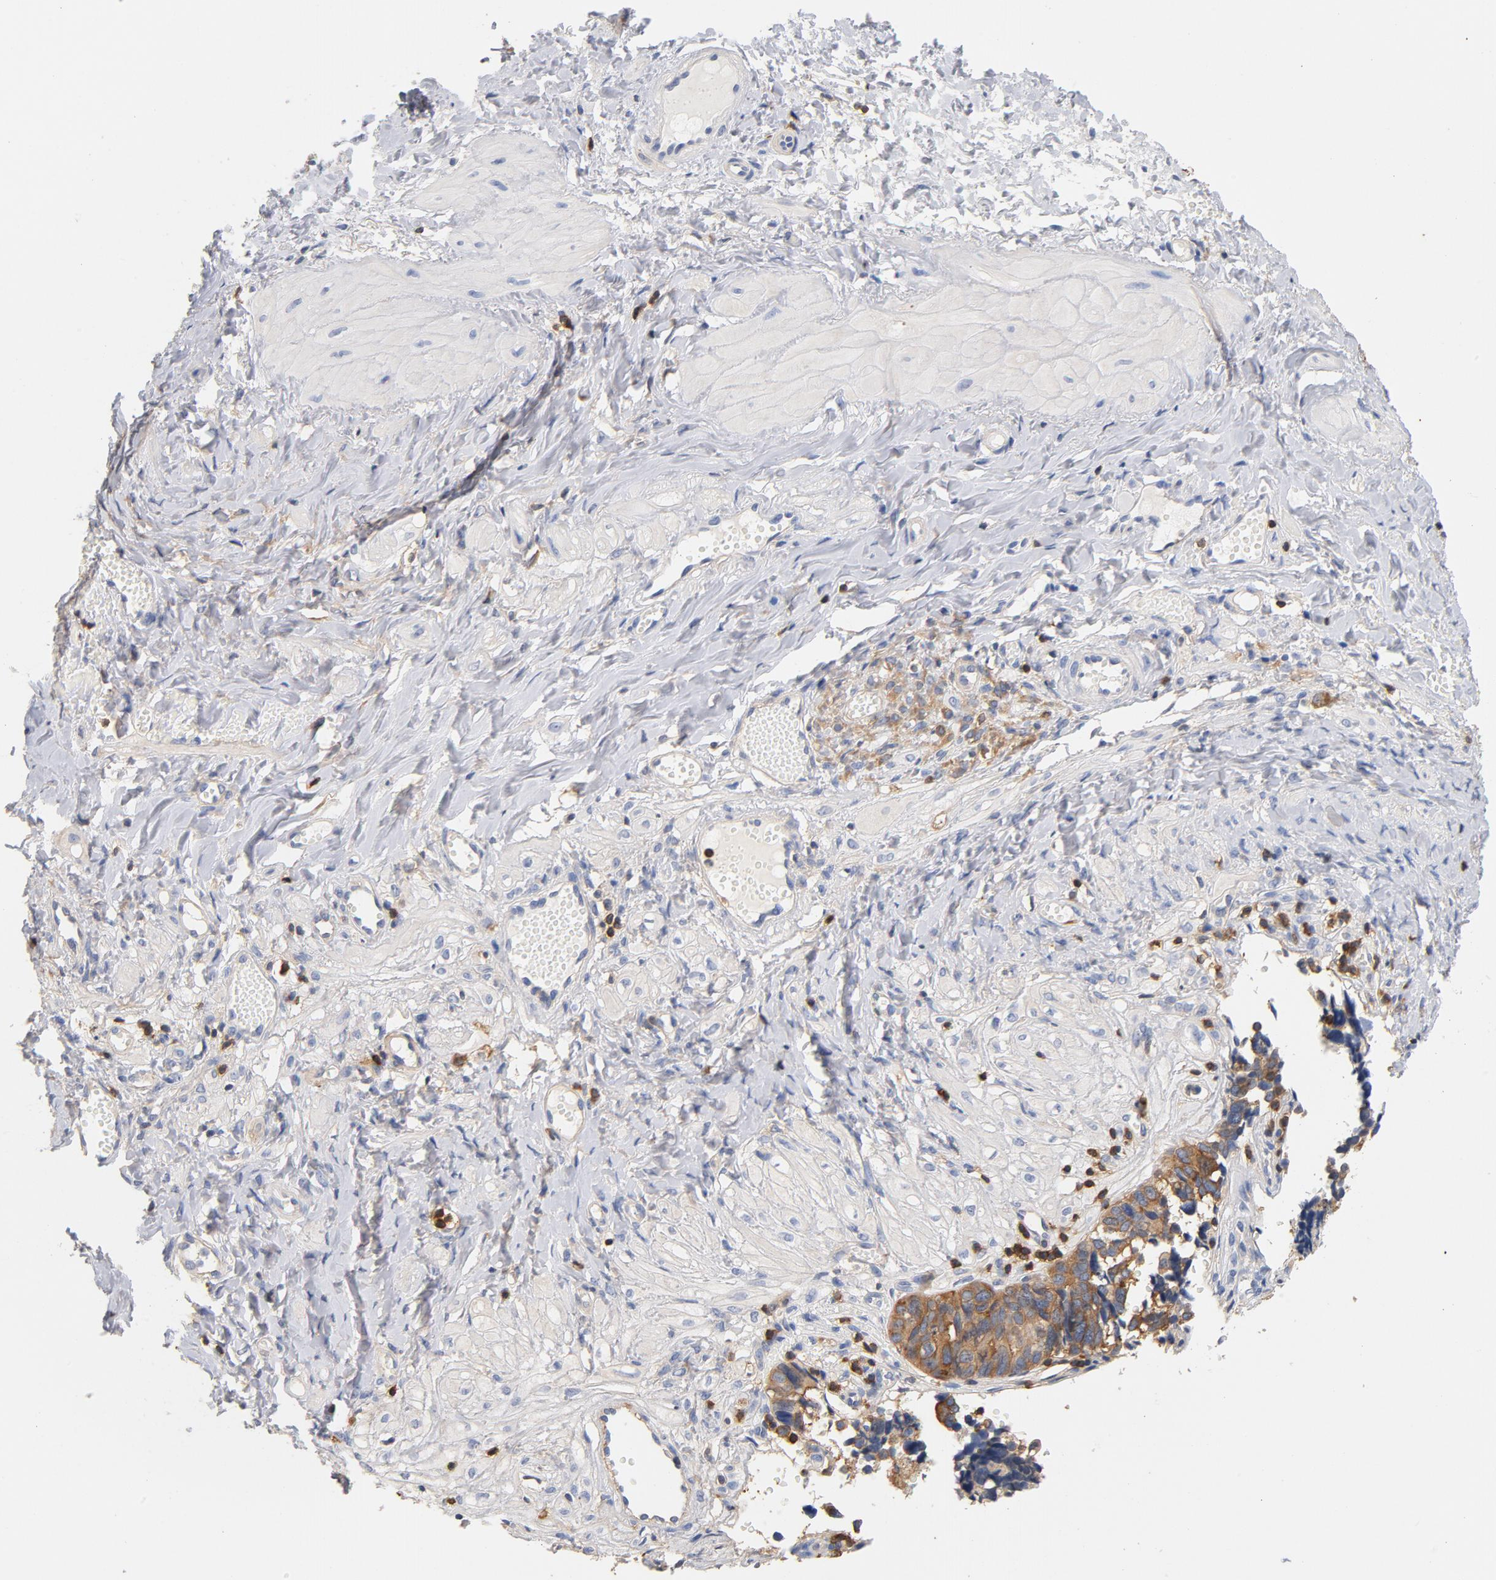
{"staining": {"intensity": "moderate", "quantity": ">75%", "location": "cytoplasmic/membranous"}, "tissue": "ovarian cancer", "cell_type": "Tumor cells", "image_type": "cancer", "snomed": [{"axis": "morphology", "description": "Cystadenocarcinoma, serous, NOS"}, {"axis": "topography", "description": "Ovary"}], "caption": "IHC histopathology image of neoplastic tissue: human ovarian cancer stained using immunohistochemistry (IHC) displays medium levels of moderate protein expression localized specifically in the cytoplasmic/membranous of tumor cells, appearing as a cytoplasmic/membranous brown color.", "gene": "EZR", "patient": {"sex": "female", "age": 77}}